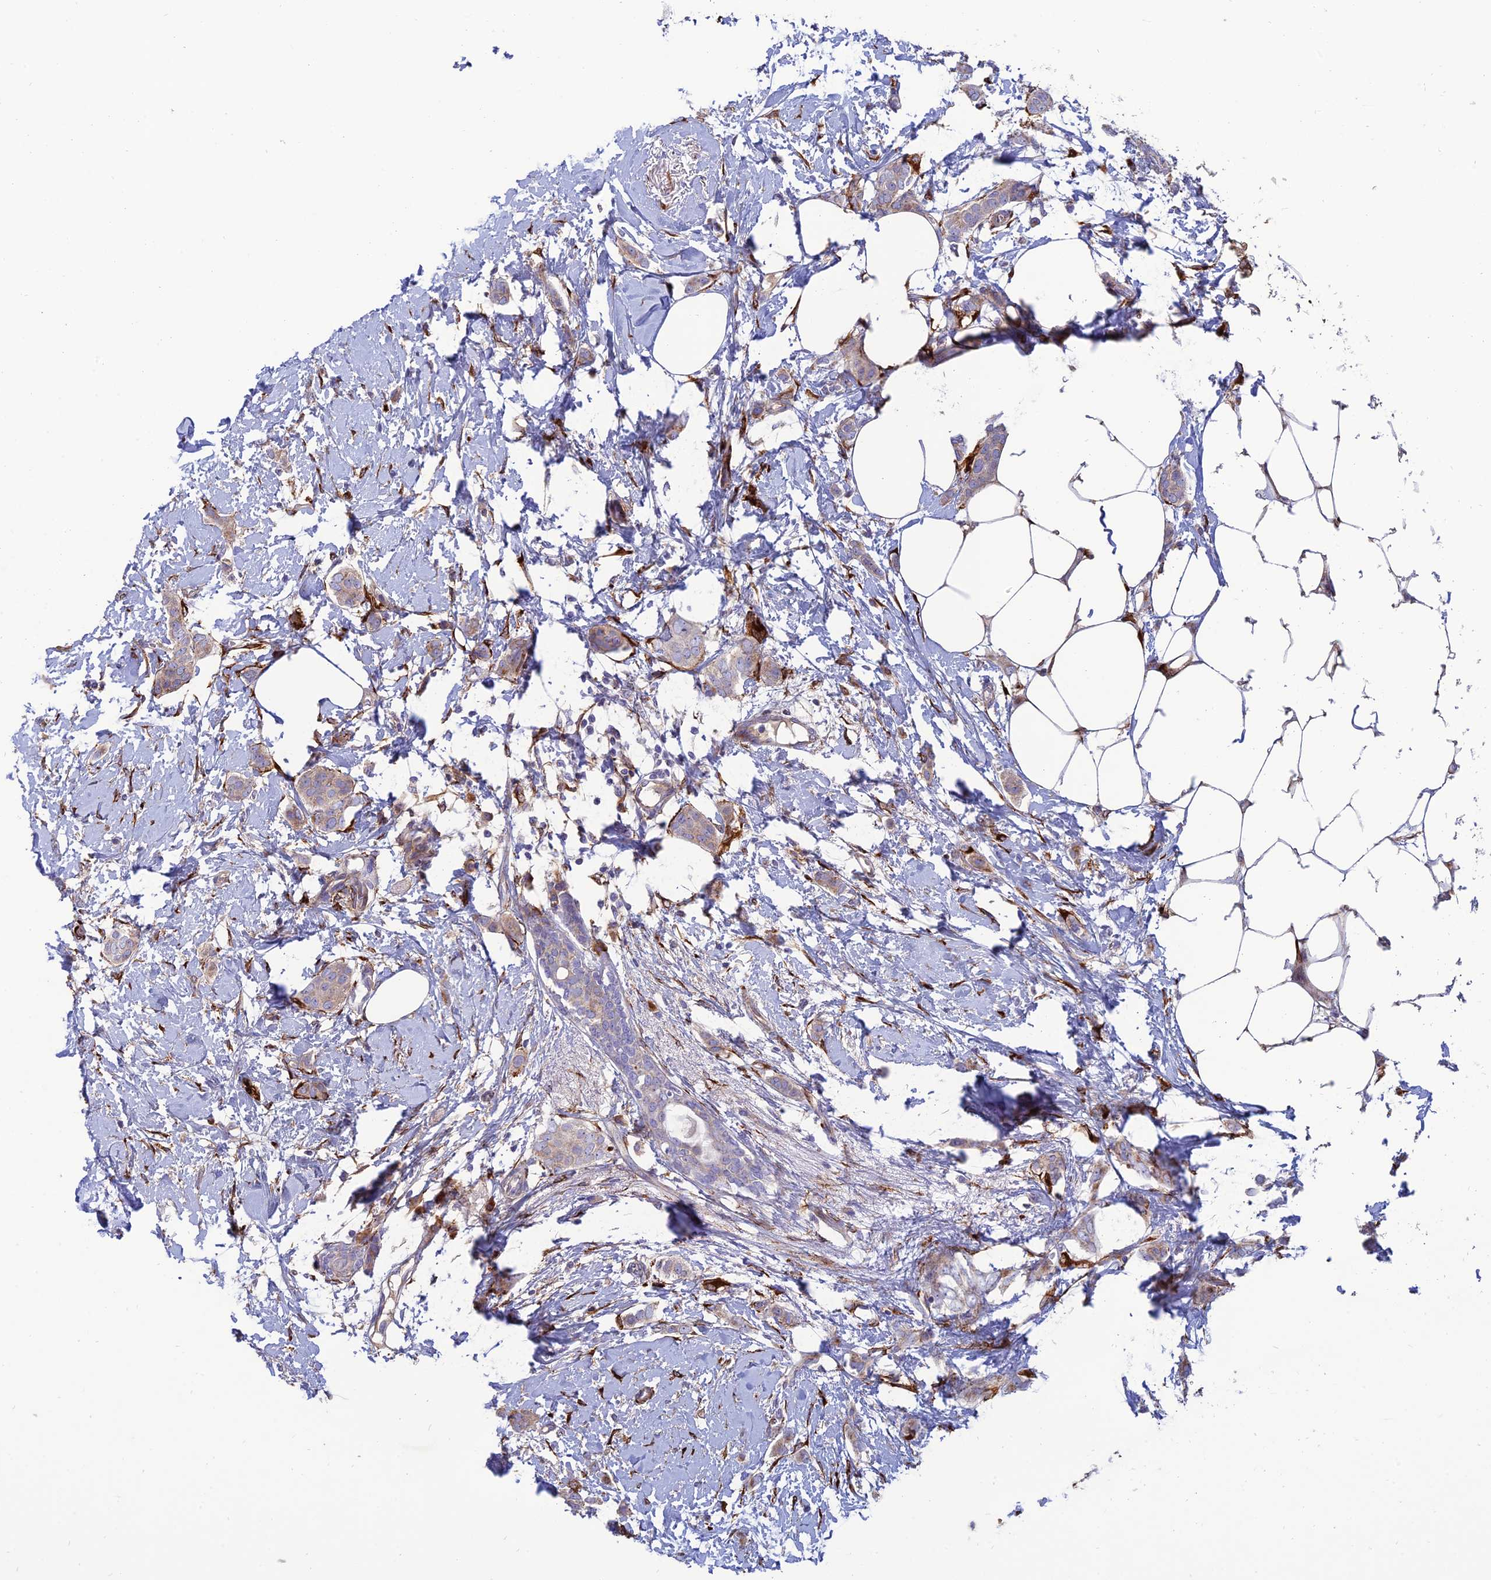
{"staining": {"intensity": "weak", "quantity": "<25%", "location": "cytoplasmic/membranous"}, "tissue": "breast cancer", "cell_type": "Tumor cells", "image_type": "cancer", "snomed": [{"axis": "morphology", "description": "Duct carcinoma"}, {"axis": "topography", "description": "Breast"}], "caption": "Tumor cells are negative for protein expression in human breast cancer.", "gene": "RCN3", "patient": {"sex": "female", "age": 72}}